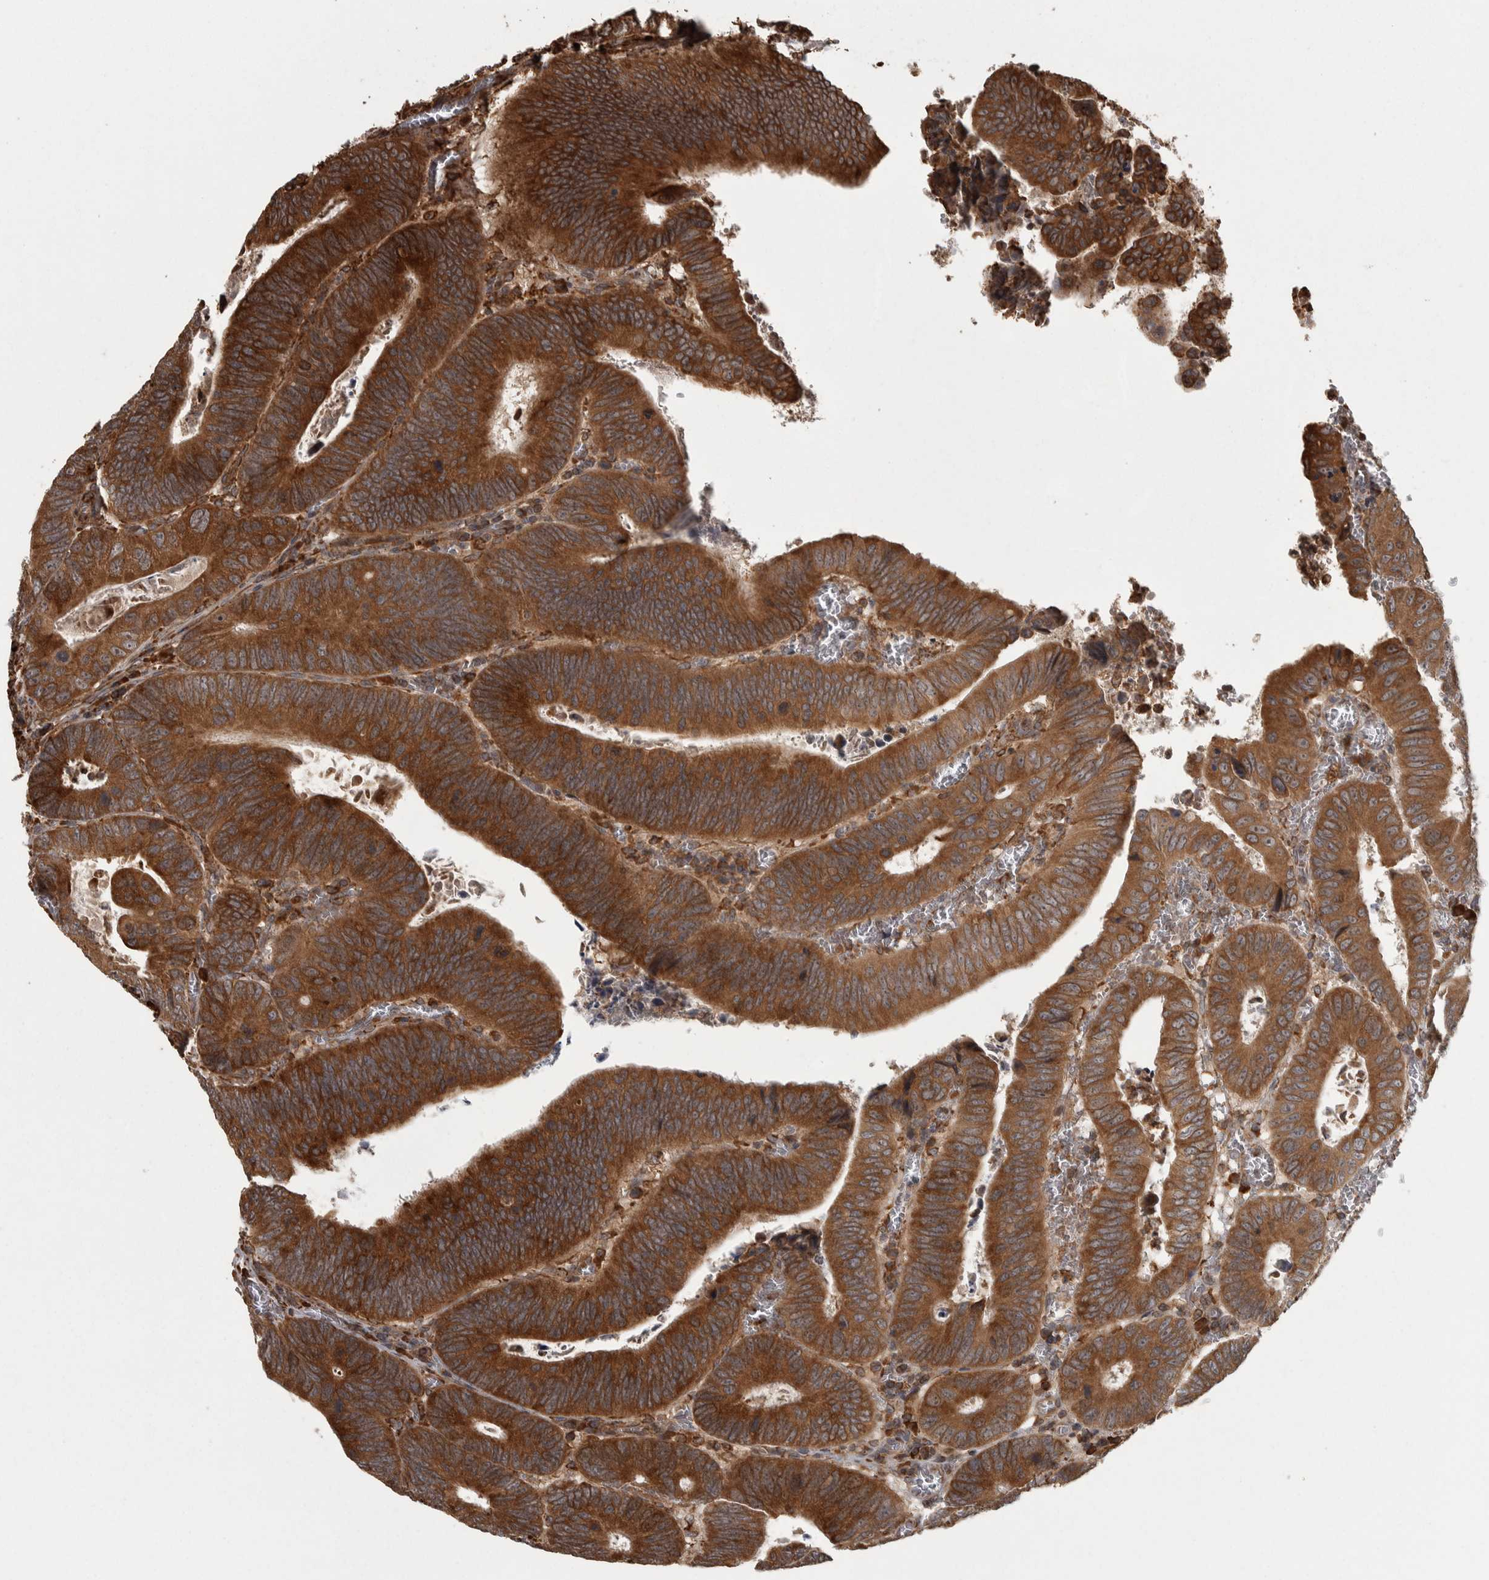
{"staining": {"intensity": "strong", "quantity": ">75%", "location": "cytoplasmic/membranous"}, "tissue": "colorectal cancer", "cell_type": "Tumor cells", "image_type": "cancer", "snomed": [{"axis": "morphology", "description": "Inflammation, NOS"}, {"axis": "morphology", "description": "Adenocarcinoma, NOS"}, {"axis": "topography", "description": "Colon"}], "caption": "A high-resolution histopathology image shows IHC staining of colorectal cancer (adenocarcinoma), which exhibits strong cytoplasmic/membranous expression in approximately >75% of tumor cells.", "gene": "AGBL3", "patient": {"sex": "male", "age": 72}}